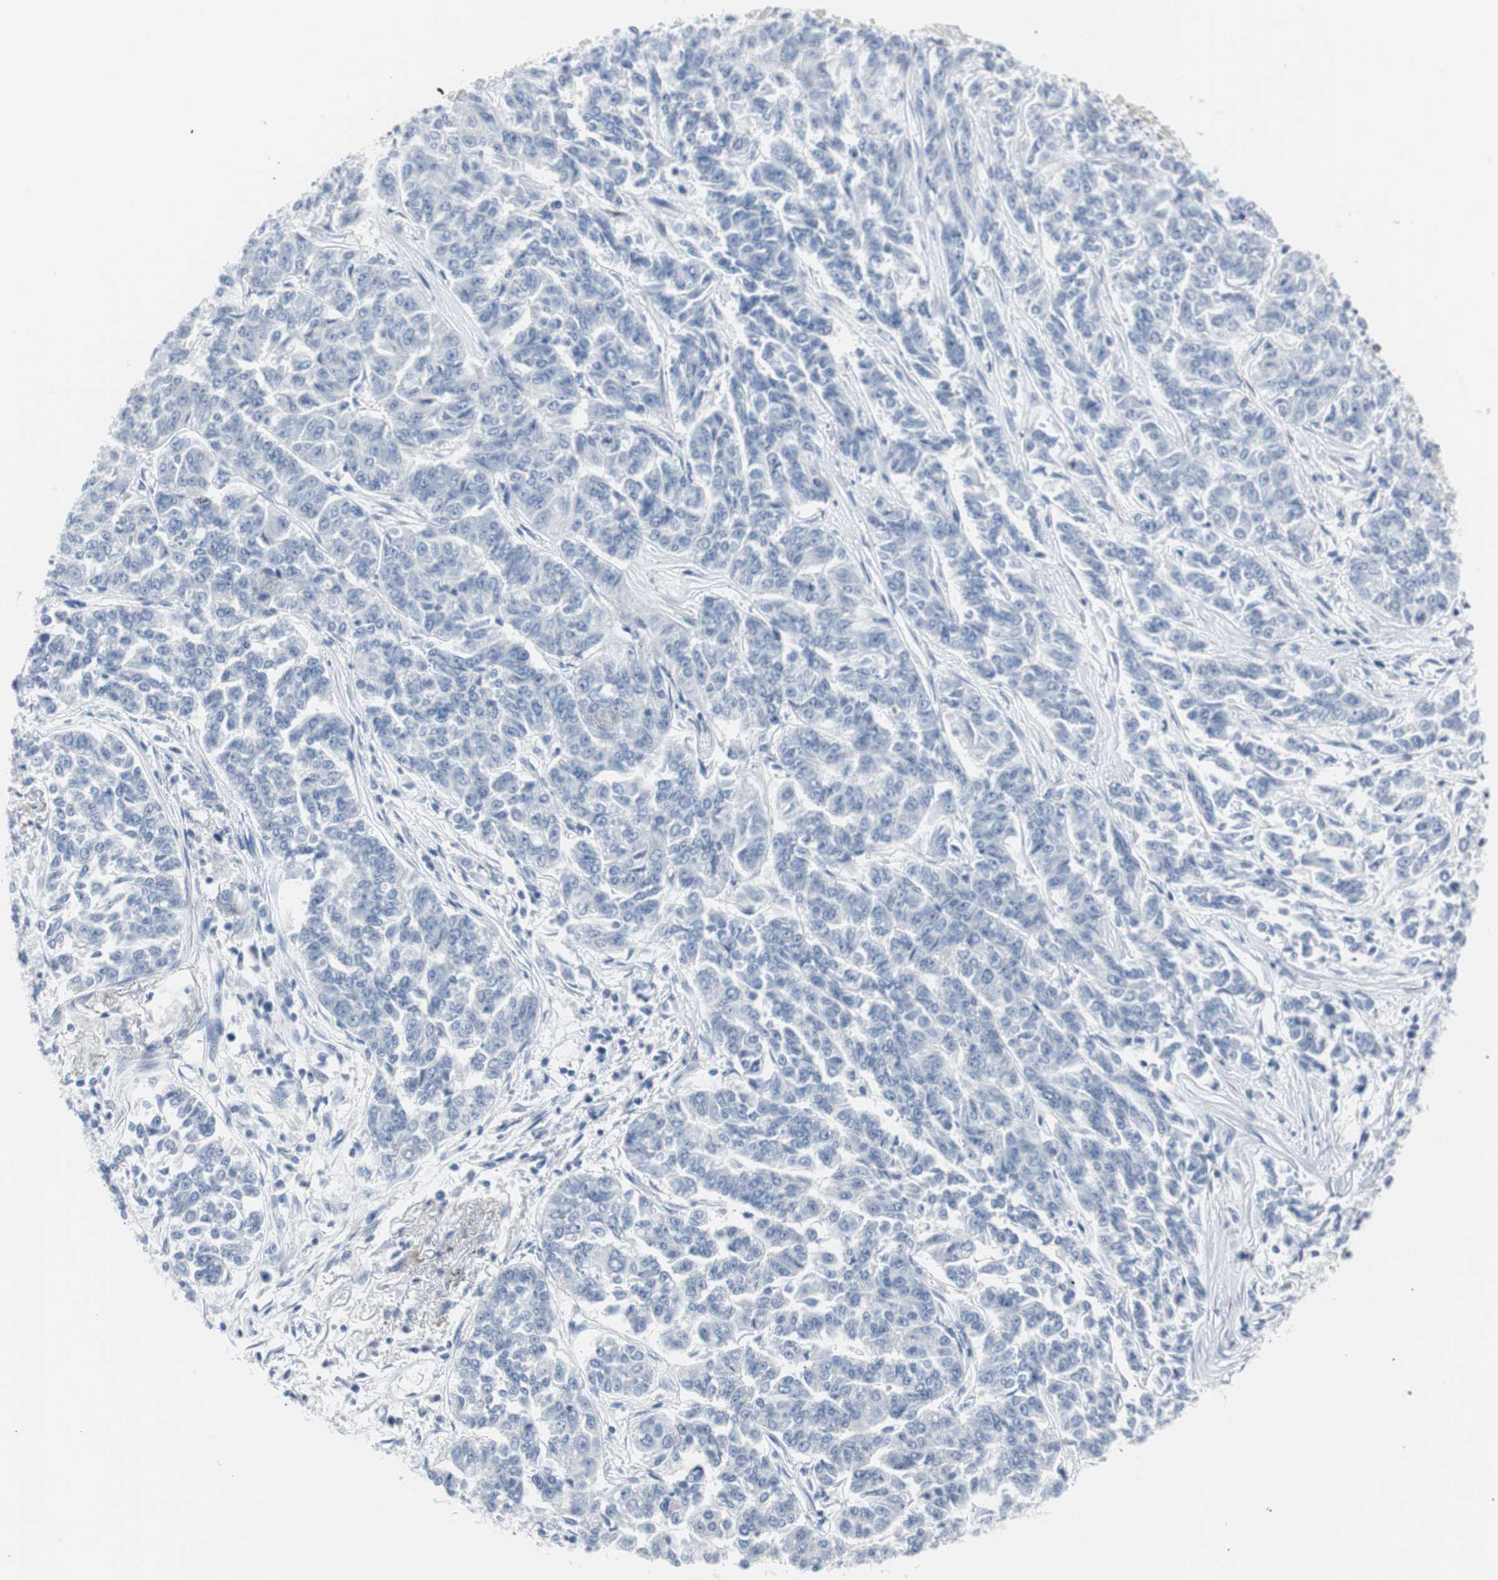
{"staining": {"intensity": "negative", "quantity": "none", "location": "none"}, "tissue": "lung cancer", "cell_type": "Tumor cells", "image_type": "cancer", "snomed": [{"axis": "morphology", "description": "Adenocarcinoma, NOS"}, {"axis": "topography", "description": "Lung"}], "caption": "IHC micrograph of adenocarcinoma (lung) stained for a protein (brown), which displays no staining in tumor cells.", "gene": "RASA1", "patient": {"sex": "male", "age": 84}}